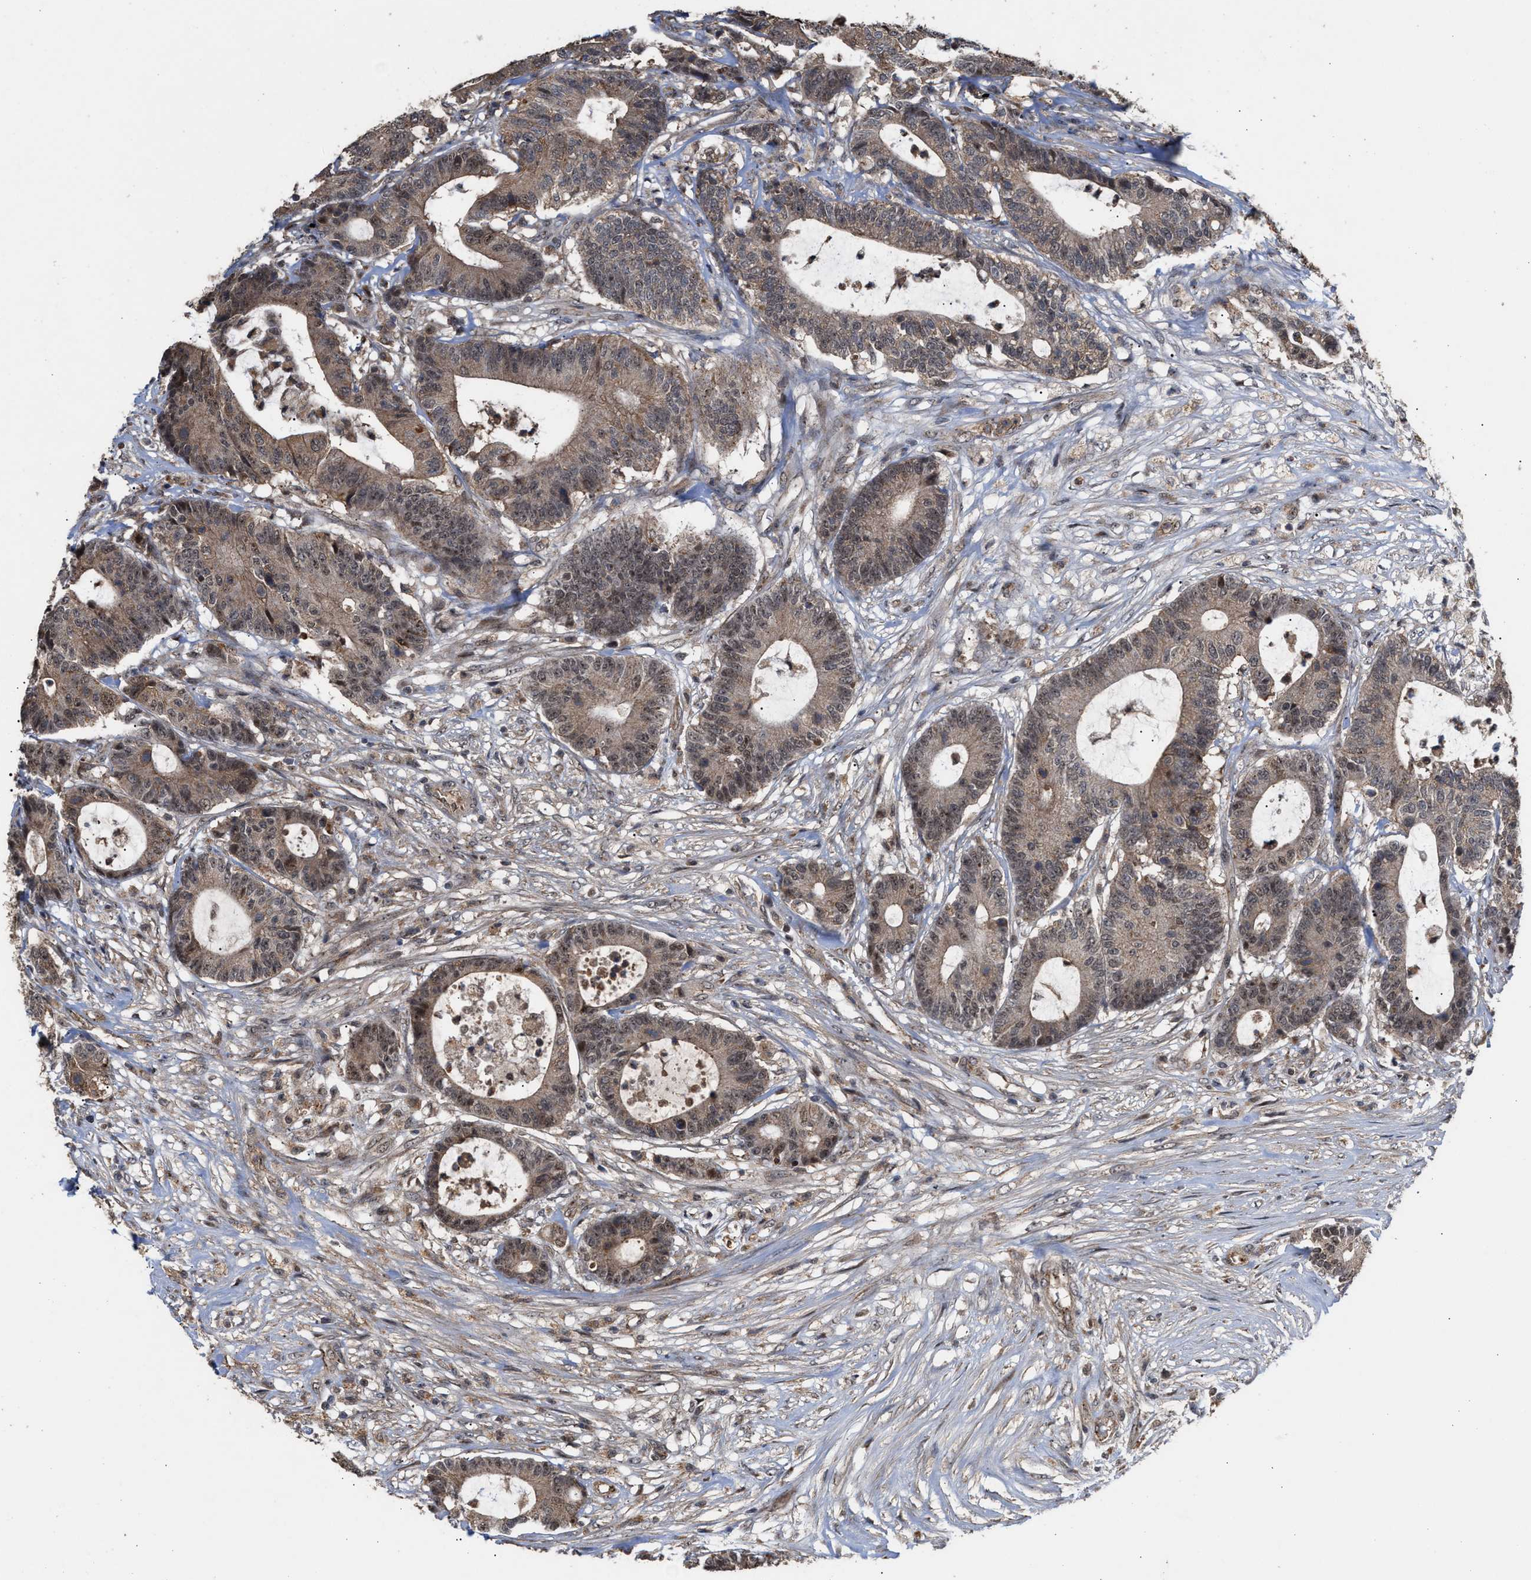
{"staining": {"intensity": "moderate", "quantity": ">75%", "location": "cytoplasmic/membranous,nuclear"}, "tissue": "colorectal cancer", "cell_type": "Tumor cells", "image_type": "cancer", "snomed": [{"axis": "morphology", "description": "Adenocarcinoma, NOS"}, {"axis": "topography", "description": "Colon"}], "caption": "High-magnification brightfield microscopy of colorectal cancer stained with DAB (3,3'-diaminobenzidine) (brown) and counterstained with hematoxylin (blue). tumor cells exhibit moderate cytoplasmic/membranous and nuclear positivity is identified in approximately>75% of cells.", "gene": "EXOSC2", "patient": {"sex": "female", "age": 84}}